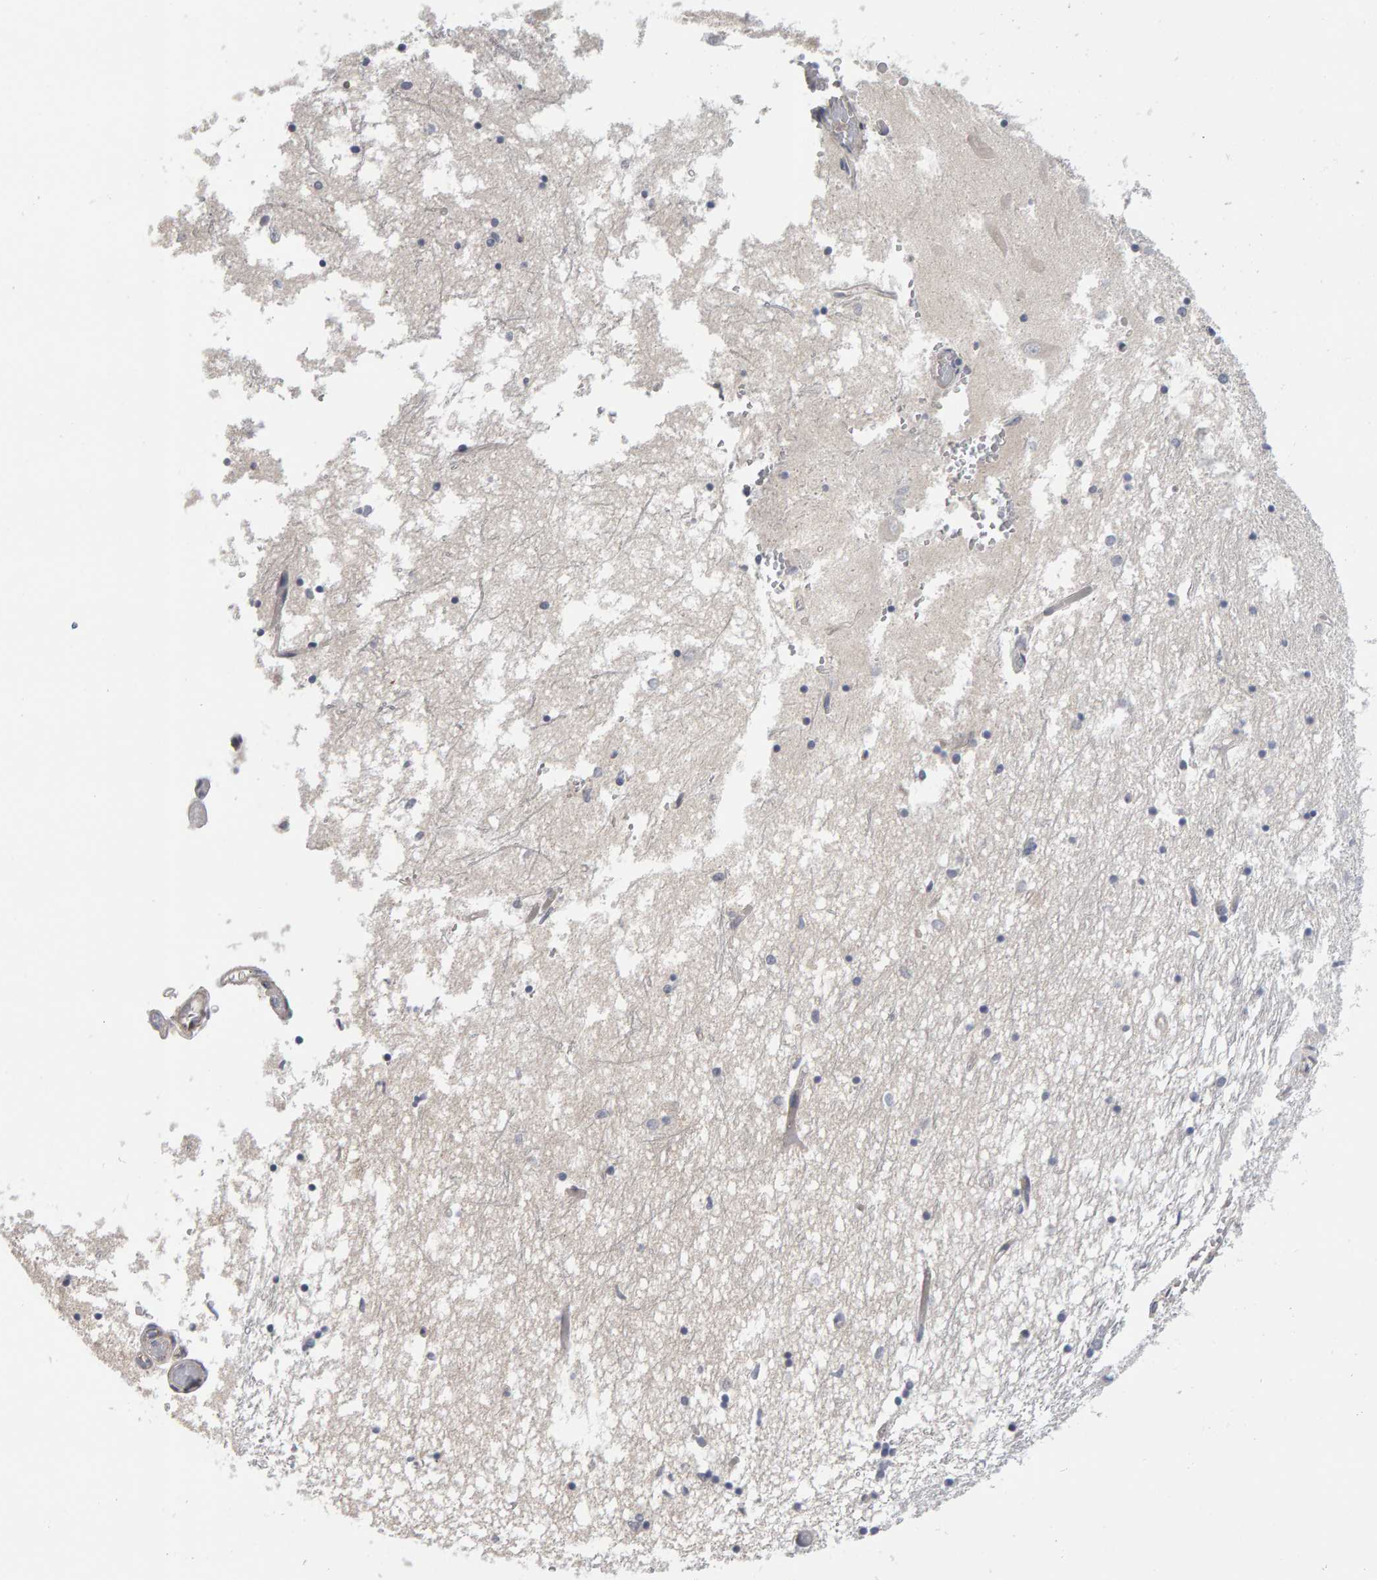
{"staining": {"intensity": "negative", "quantity": "none", "location": "none"}, "tissue": "hippocampus", "cell_type": "Glial cells", "image_type": "normal", "snomed": [{"axis": "morphology", "description": "Normal tissue, NOS"}, {"axis": "topography", "description": "Hippocampus"}], "caption": "Immunohistochemical staining of unremarkable hippocampus exhibits no significant staining in glial cells. Brightfield microscopy of immunohistochemistry stained with DAB (brown) and hematoxylin (blue), captured at high magnification.", "gene": "MSRA", "patient": {"sex": "male", "age": 70}}